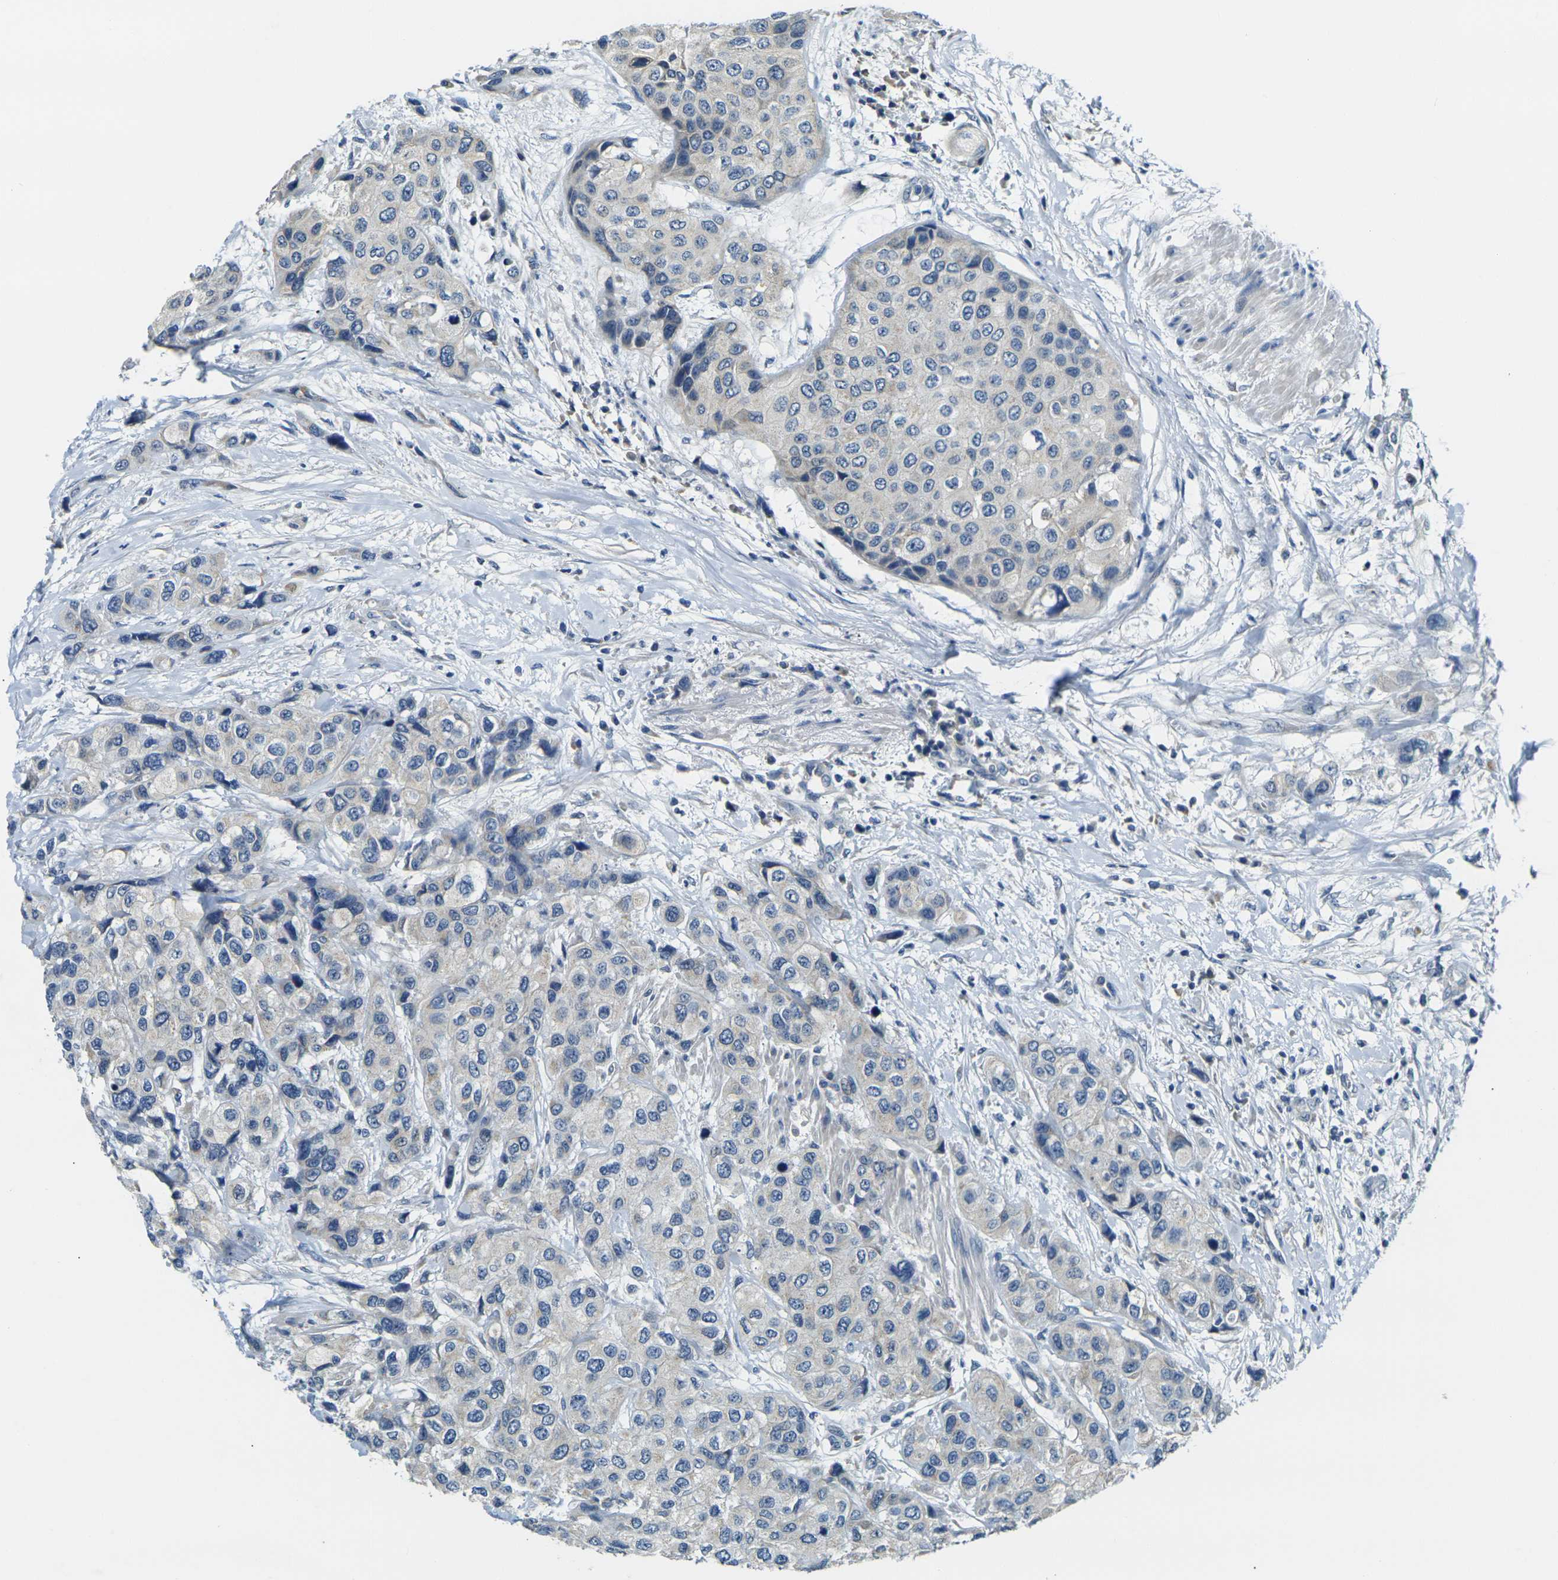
{"staining": {"intensity": "negative", "quantity": "none", "location": "none"}, "tissue": "urothelial cancer", "cell_type": "Tumor cells", "image_type": "cancer", "snomed": [{"axis": "morphology", "description": "Urothelial carcinoma, High grade"}, {"axis": "topography", "description": "Urinary bladder"}], "caption": "IHC micrograph of urothelial cancer stained for a protein (brown), which exhibits no positivity in tumor cells. Brightfield microscopy of IHC stained with DAB (3,3'-diaminobenzidine) (brown) and hematoxylin (blue), captured at high magnification.", "gene": "SHISAL2B", "patient": {"sex": "female", "age": 56}}